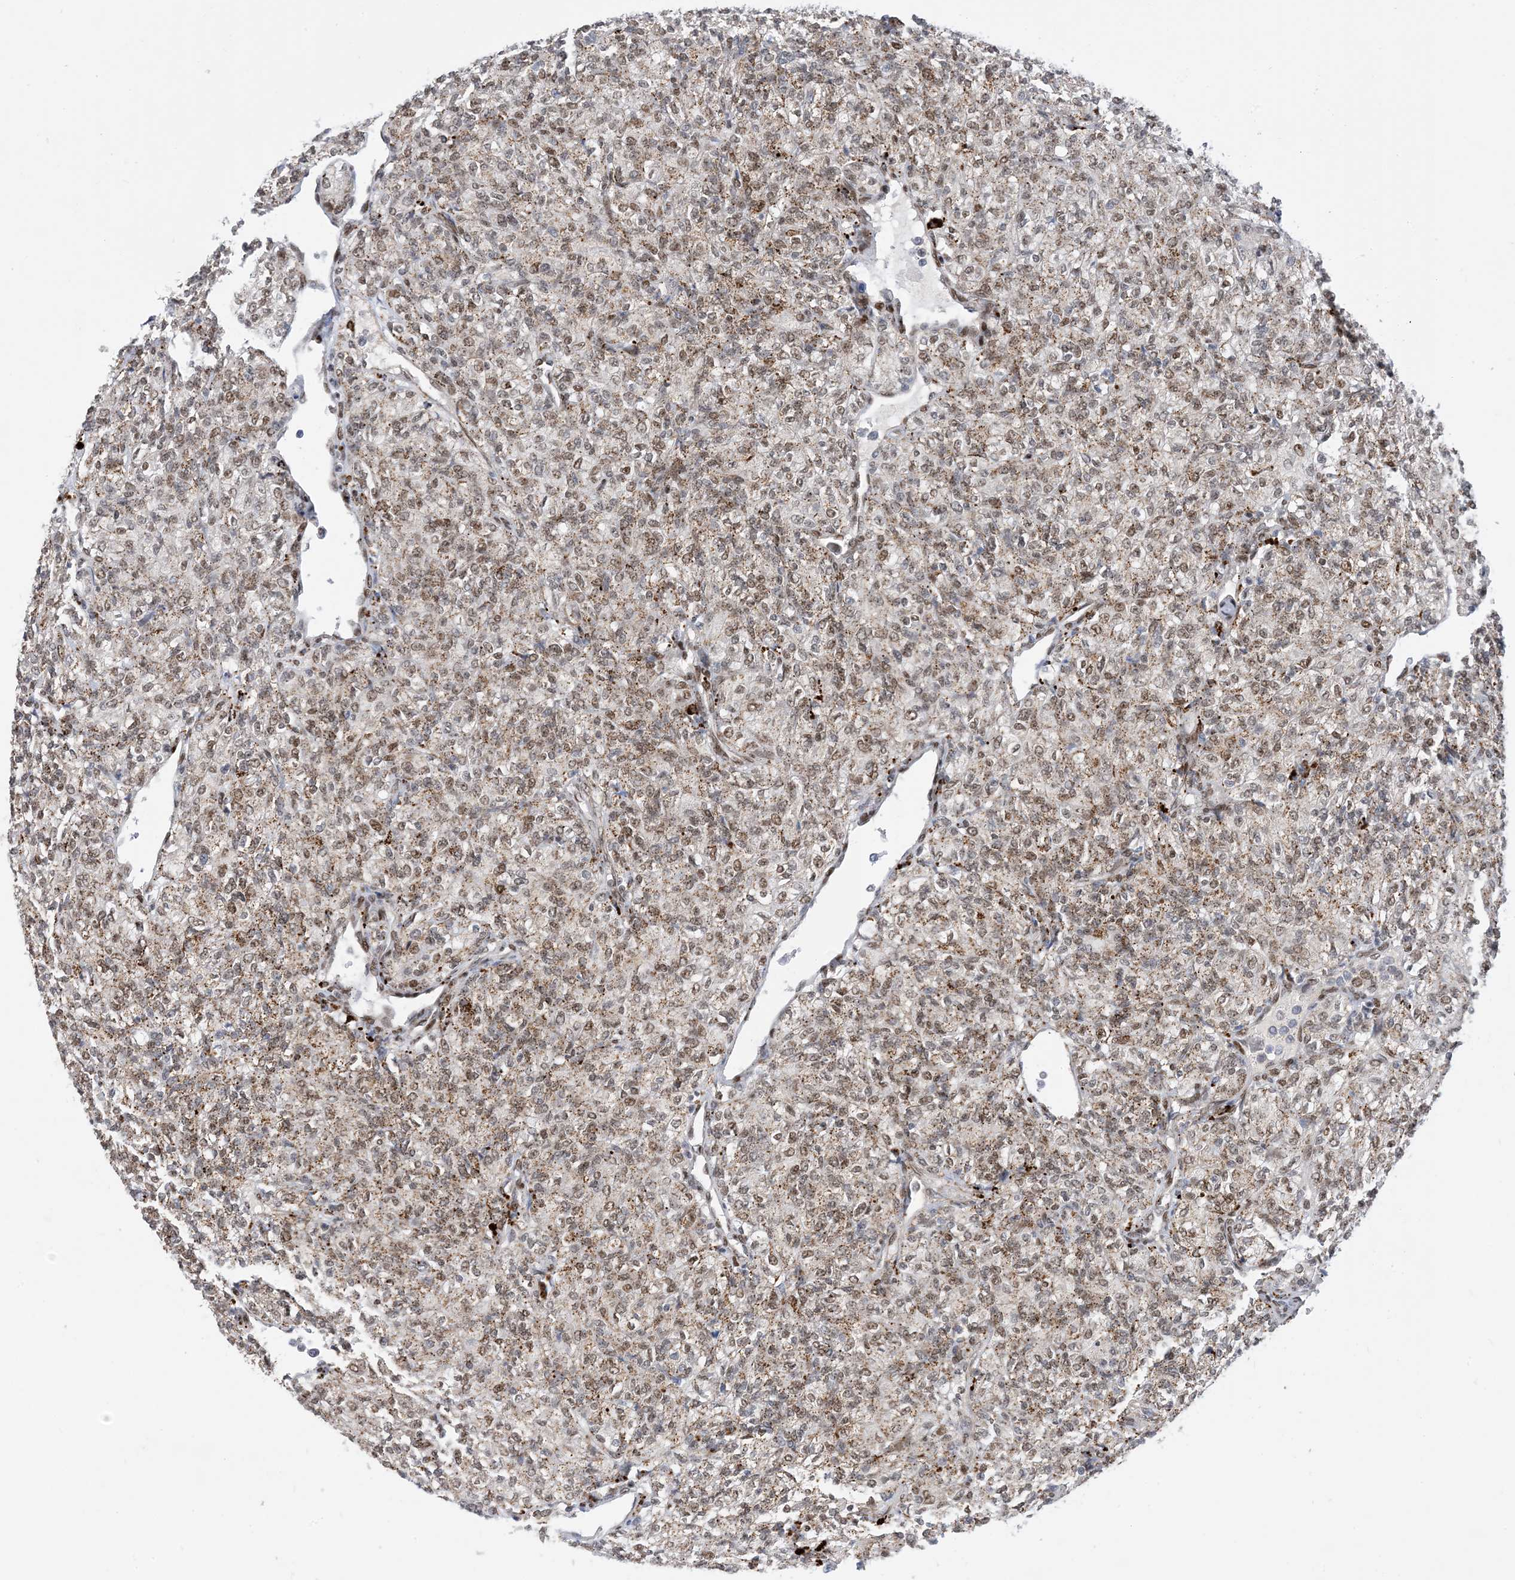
{"staining": {"intensity": "moderate", "quantity": ">75%", "location": "cytoplasmic/membranous,nuclear"}, "tissue": "renal cancer", "cell_type": "Tumor cells", "image_type": "cancer", "snomed": [{"axis": "morphology", "description": "Adenocarcinoma, NOS"}, {"axis": "topography", "description": "Kidney"}], "caption": "Moderate cytoplasmic/membranous and nuclear expression is appreciated in approximately >75% of tumor cells in renal cancer (adenocarcinoma).", "gene": "TSPYL1", "patient": {"sex": "male", "age": 77}}